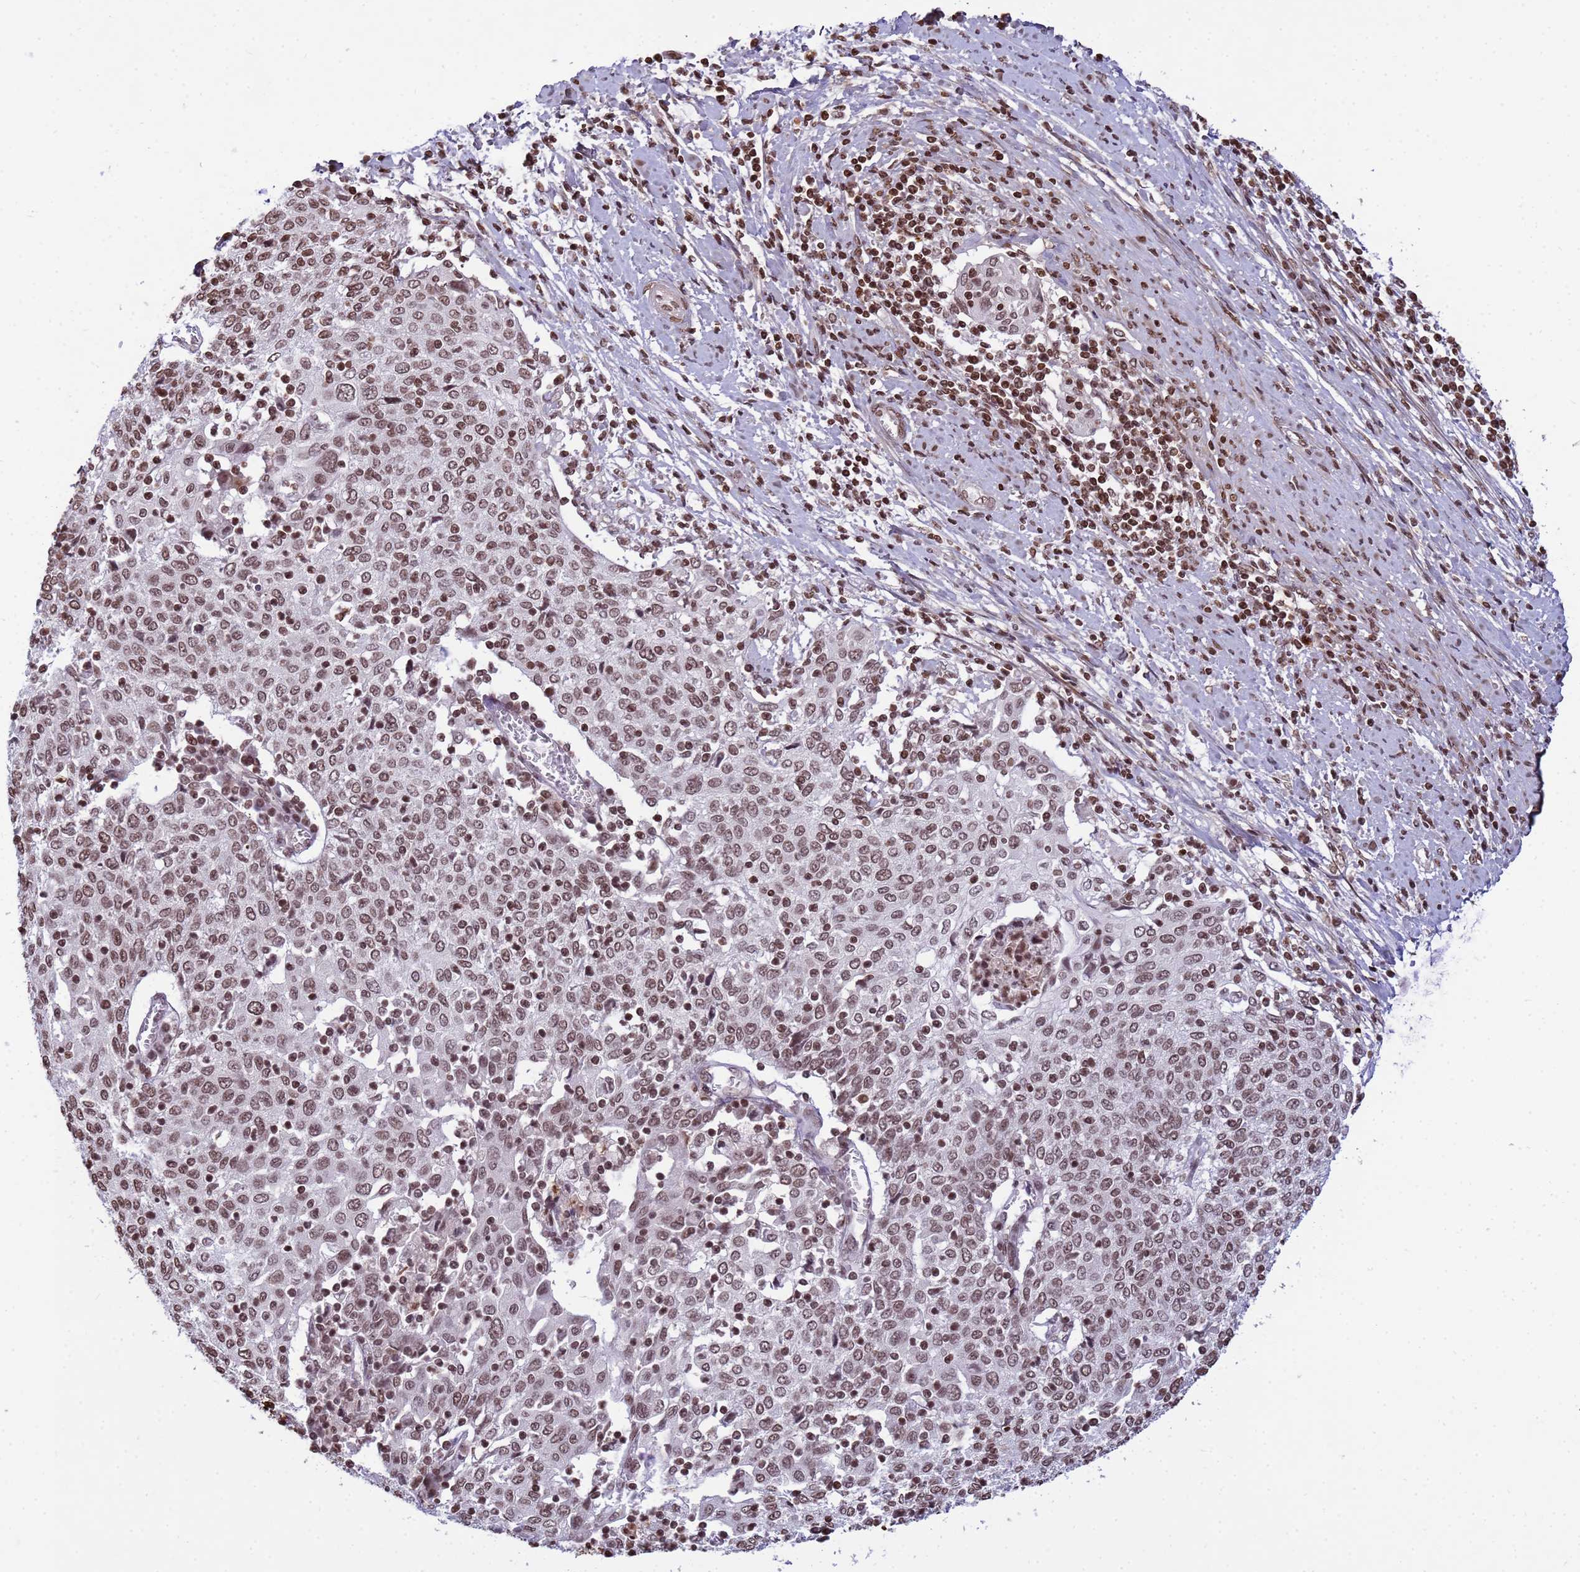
{"staining": {"intensity": "moderate", "quantity": ">75%", "location": "nuclear"}, "tissue": "cervical cancer", "cell_type": "Tumor cells", "image_type": "cancer", "snomed": [{"axis": "morphology", "description": "Squamous cell carcinoma, NOS"}, {"axis": "topography", "description": "Cervix"}], "caption": "Immunohistochemical staining of human cervical cancer reveals medium levels of moderate nuclear positivity in about >75% of tumor cells.", "gene": "H3-3B", "patient": {"sex": "female", "age": 52}}